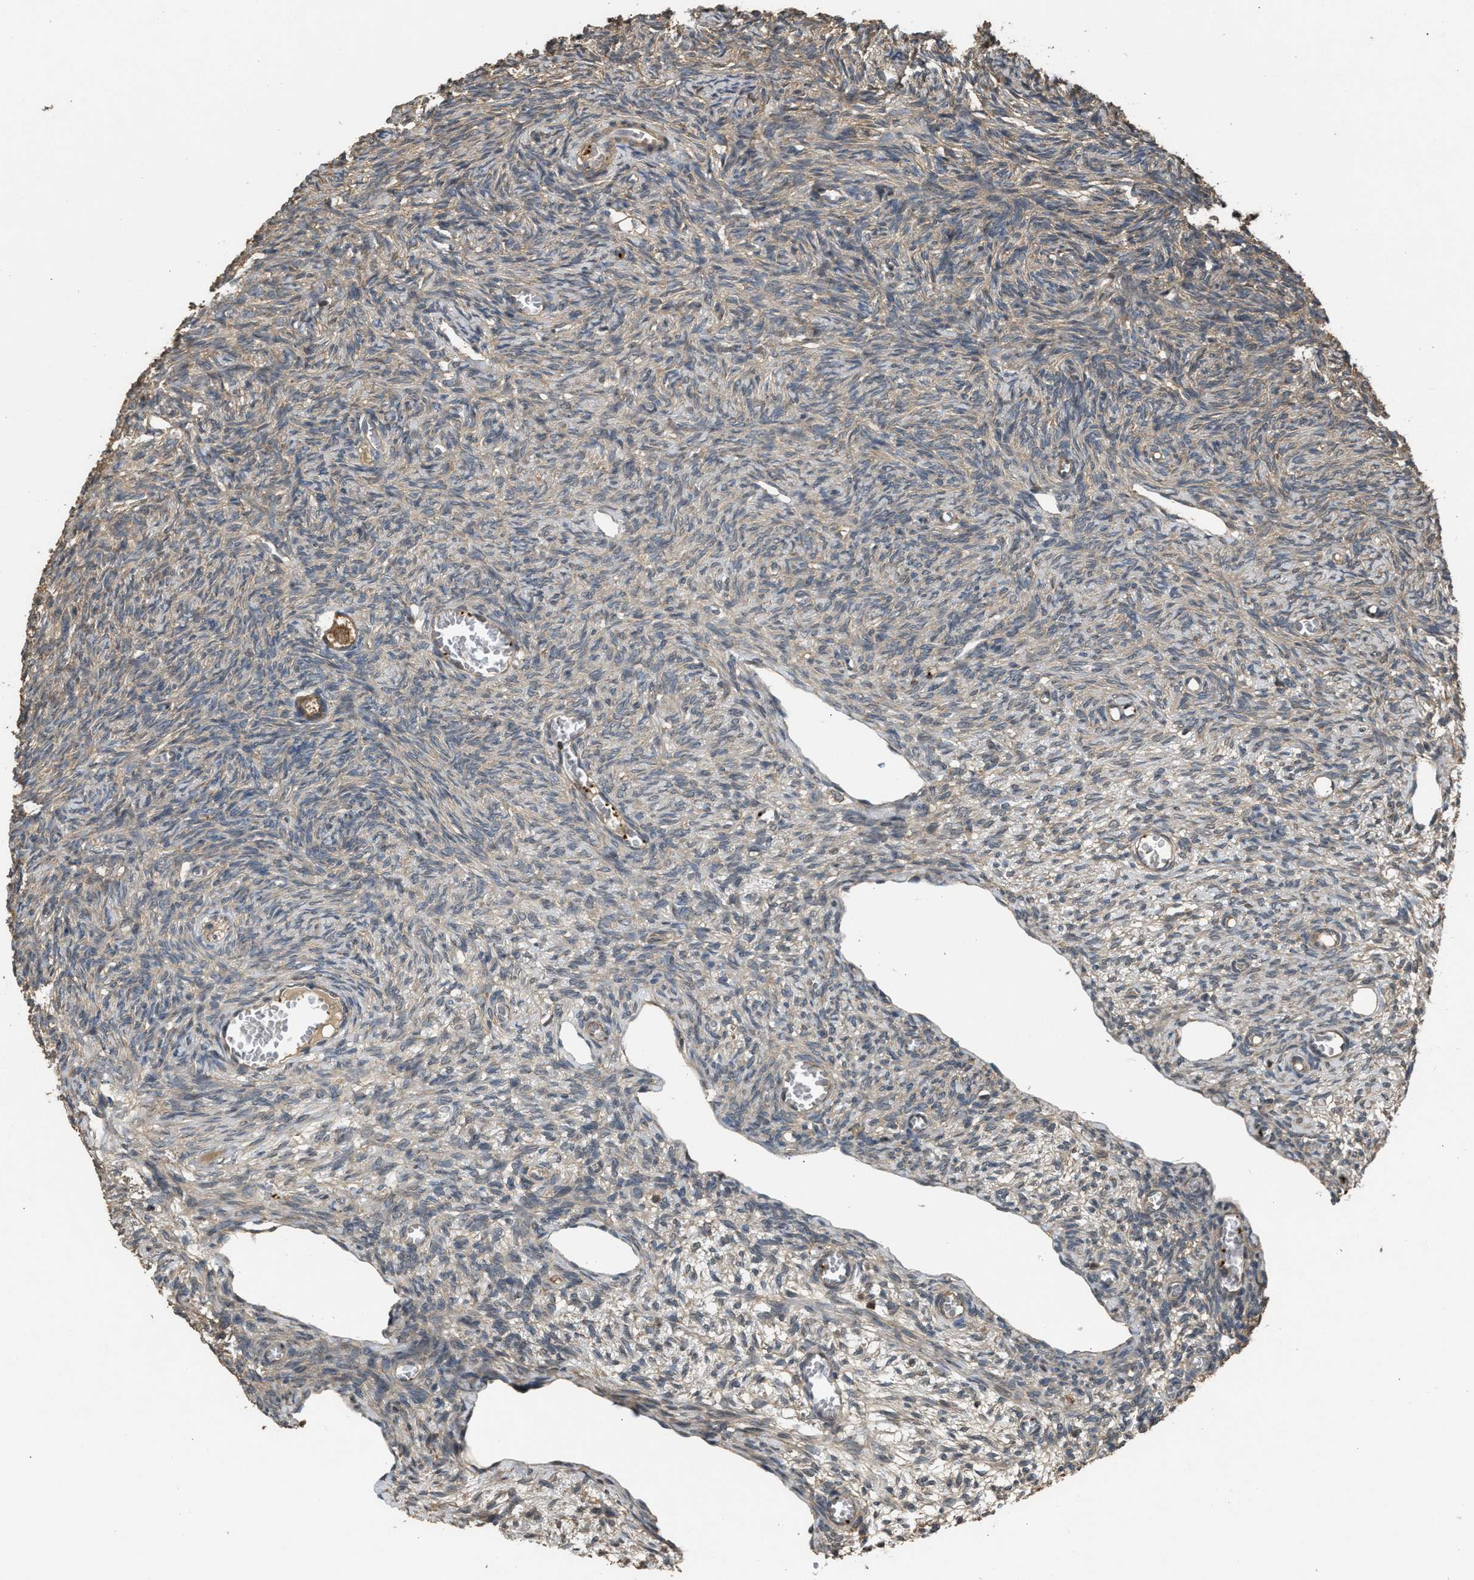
{"staining": {"intensity": "moderate", "quantity": ">75%", "location": "cytoplasmic/membranous"}, "tissue": "ovary", "cell_type": "Follicle cells", "image_type": "normal", "snomed": [{"axis": "morphology", "description": "Normal tissue, NOS"}, {"axis": "topography", "description": "Ovary"}], "caption": "IHC of normal human ovary exhibits medium levels of moderate cytoplasmic/membranous expression in about >75% of follicle cells.", "gene": "ARHGDIA", "patient": {"sex": "female", "age": 27}}